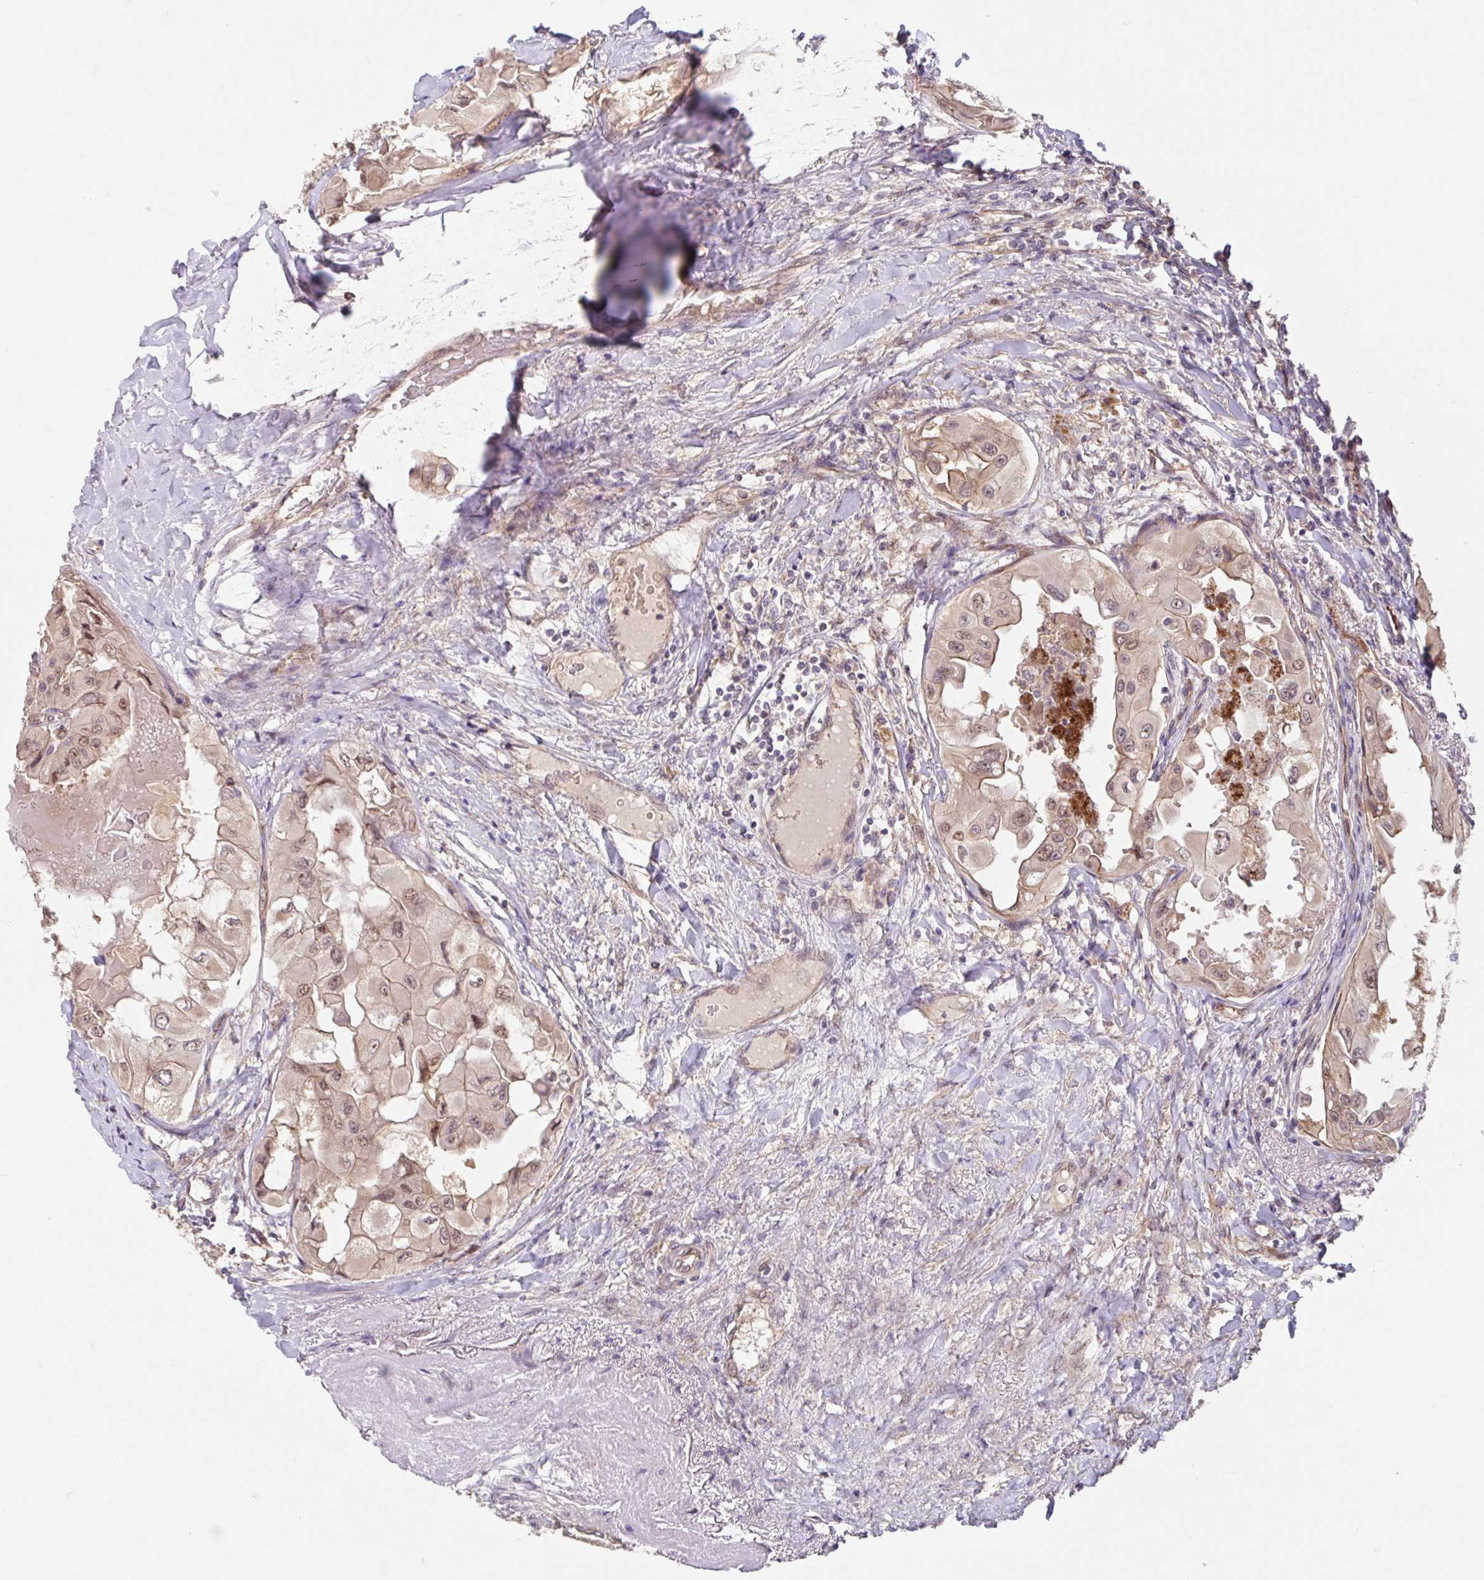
{"staining": {"intensity": "moderate", "quantity": ">75%", "location": "cytoplasmic/membranous,nuclear"}, "tissue": "thyroid cancer", "cell_type": "Tumor cells", "image_type": "cancer", "snomed": [{"axis": "morphology", "description": "Normal tissue, NOS"}, {"axis": "morphology", "description": "Papillary adenocarcinoma, NOS"}, {"axis": "topography", "description": "Thyroid gland"}], "caption": "The histopathology image shows a brown stain indicating the presence of a protein in the cytoplasmic/membranous and nuclear of tumor cells in papillary adenocarcinoma (thyroid).", "gene": "STYXL1", "patient": {"sex": "female", "age": 59}}